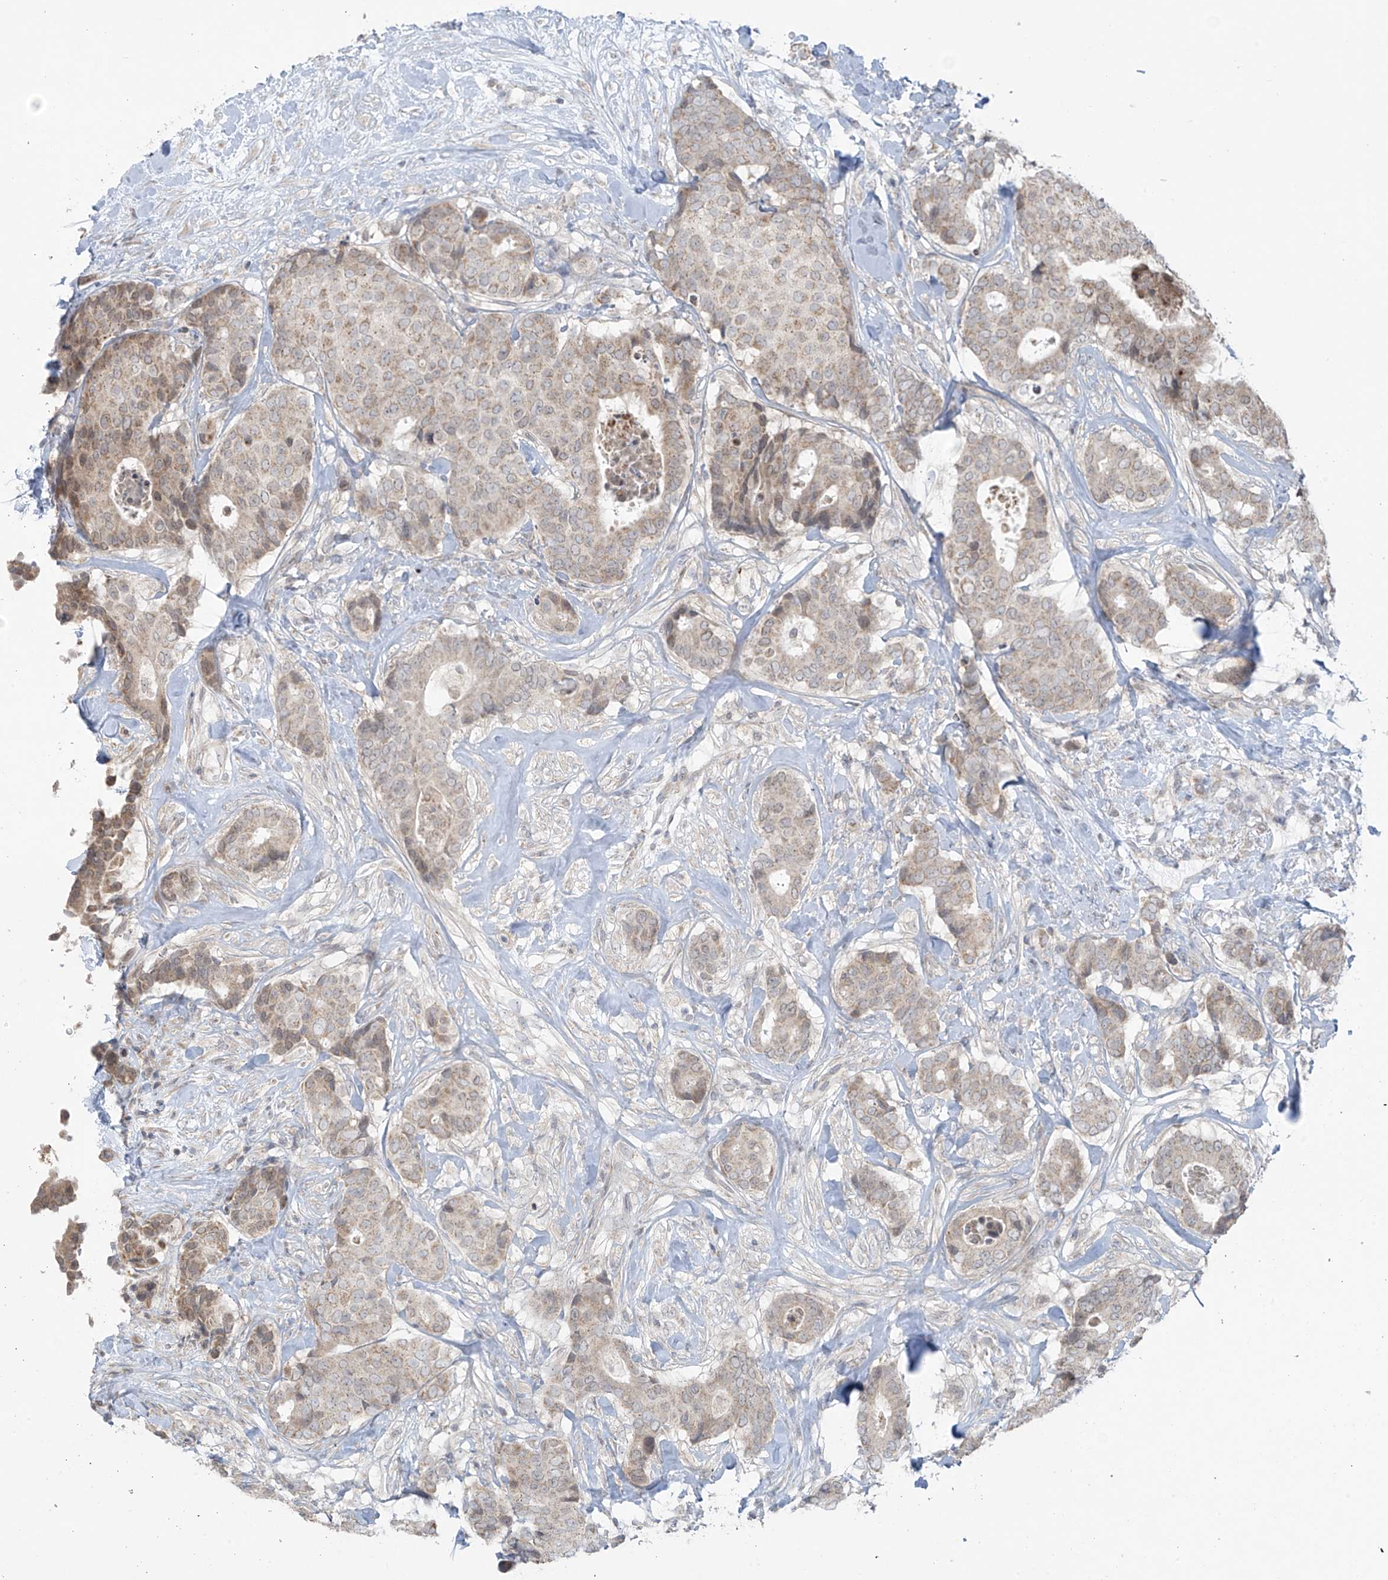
{"staining": {"intensity": "weak", "quantity": "25%-75%", "location": "cytoplasmic/membranous"}, "tissue": "breast cancer", "cell_type": "Tumor cells", "image_type": "cancer", "snomed": [{"axis": "morphology", "description": "Duct carcinoma"}, {"axis": "topography", "description": "Breast"}], "caption": "The photomicrograph demonstrates staining of invasive ductal carcinoma (breast), revealing weak cytoplasmic/membranous protein staining (brown color) within tumor cells. (IHC, brightfield microscopy, high magnification).", "gene": "HDDC2", "patient": {"sex": "female", "age": 75}}